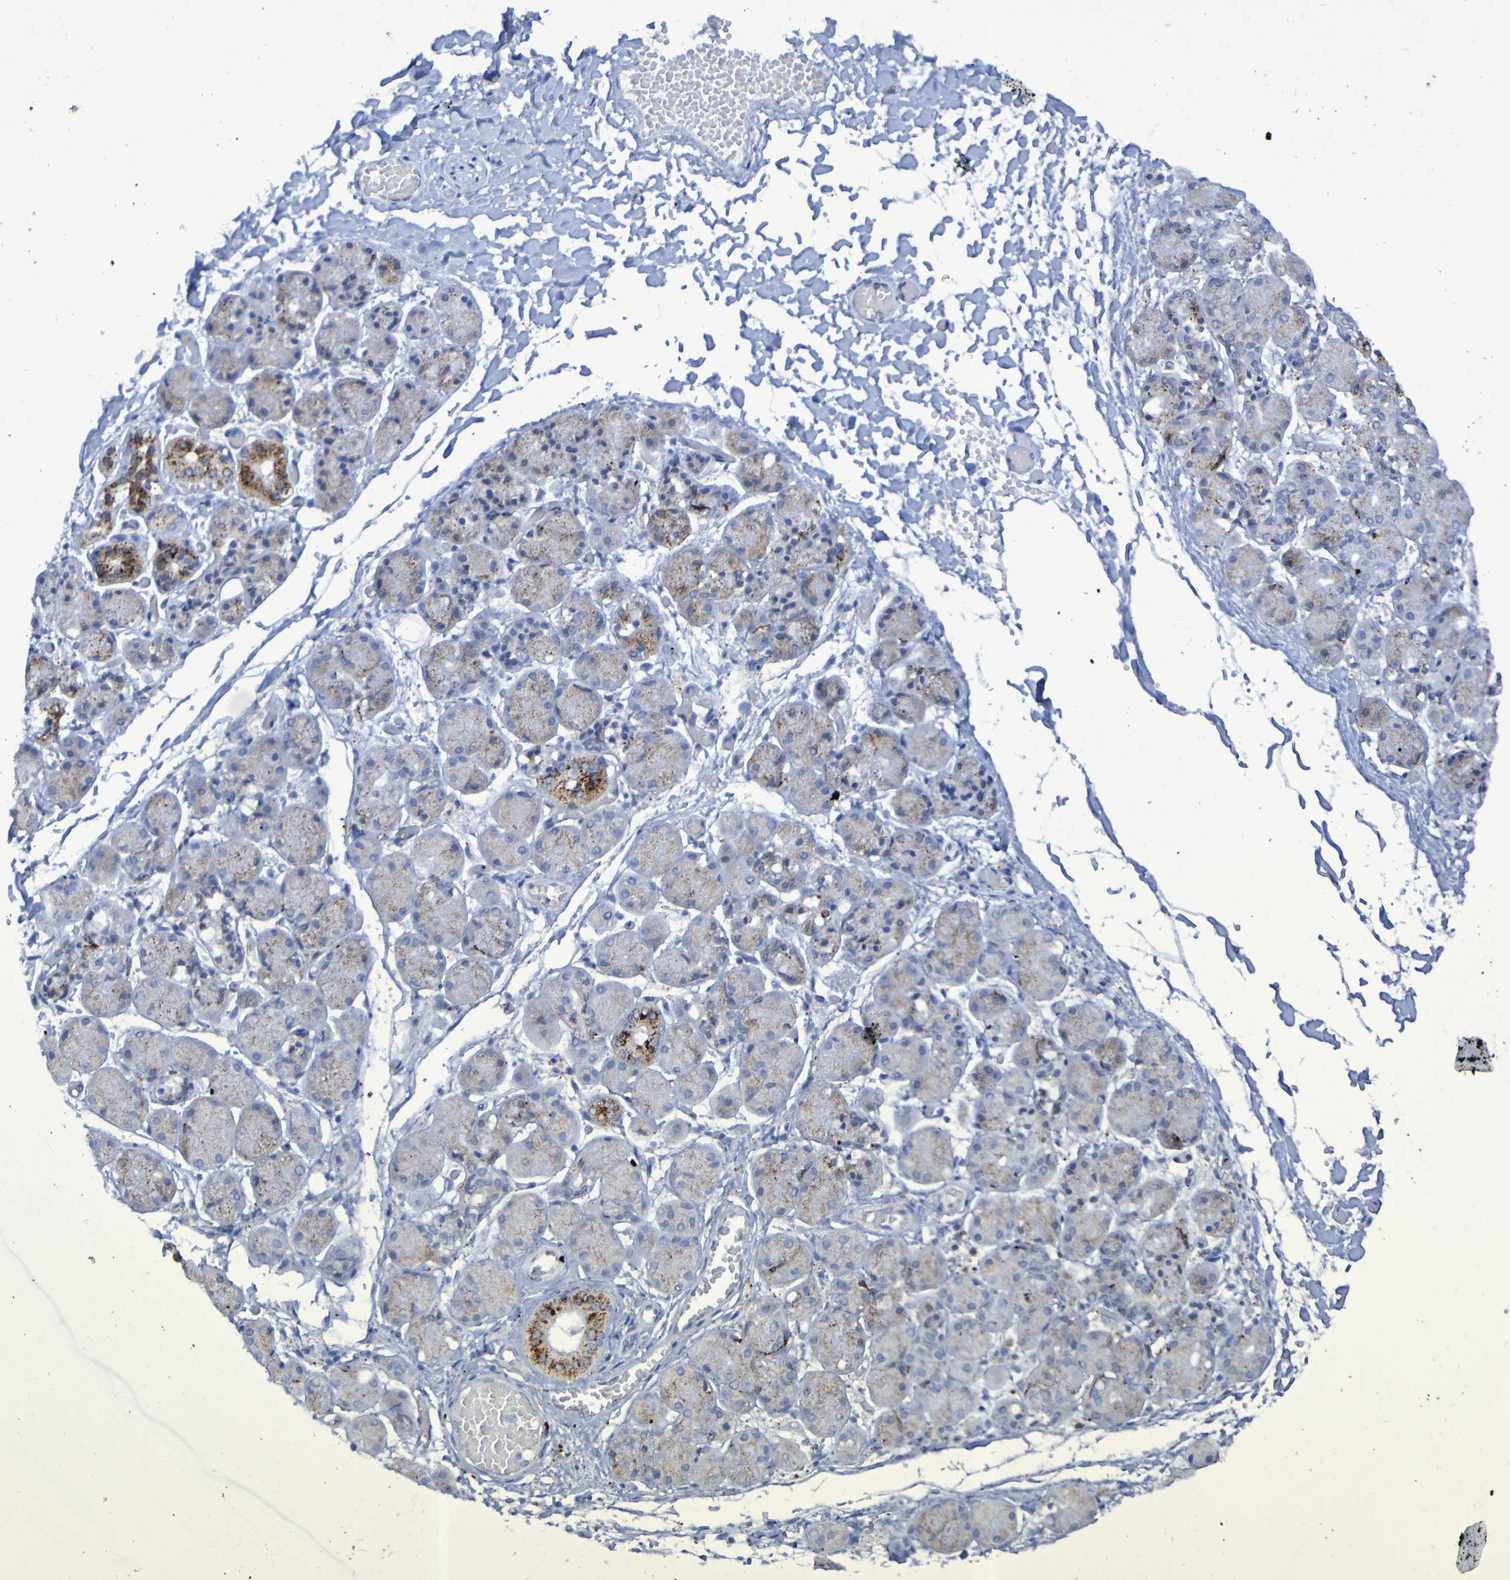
{"staining": {"intensity": "moderate", "quantity": "25%-75%", "location": "cytoplasmic/membranous"}, "tissue": "salivary gland", "cell_type": "Glandular cells", "image_type": "normal", "snomed": [{"axis": "morphology", "description": "Normal tissue, NOS"}, {"axis": "topography", "description": "Salivary gland"}], "caption": "IHC of normal salivary gland displays medium levels of moderate cytoplasmic/membranous expression in approximately 25%-75% of glandular cells. The protein is stained brown, and the nuclei are stained in blue (DAB IHC with brightfield microscopy, high magnification).", "gene": "TPH1", "patient": {"sex": "female", "age": 24}}